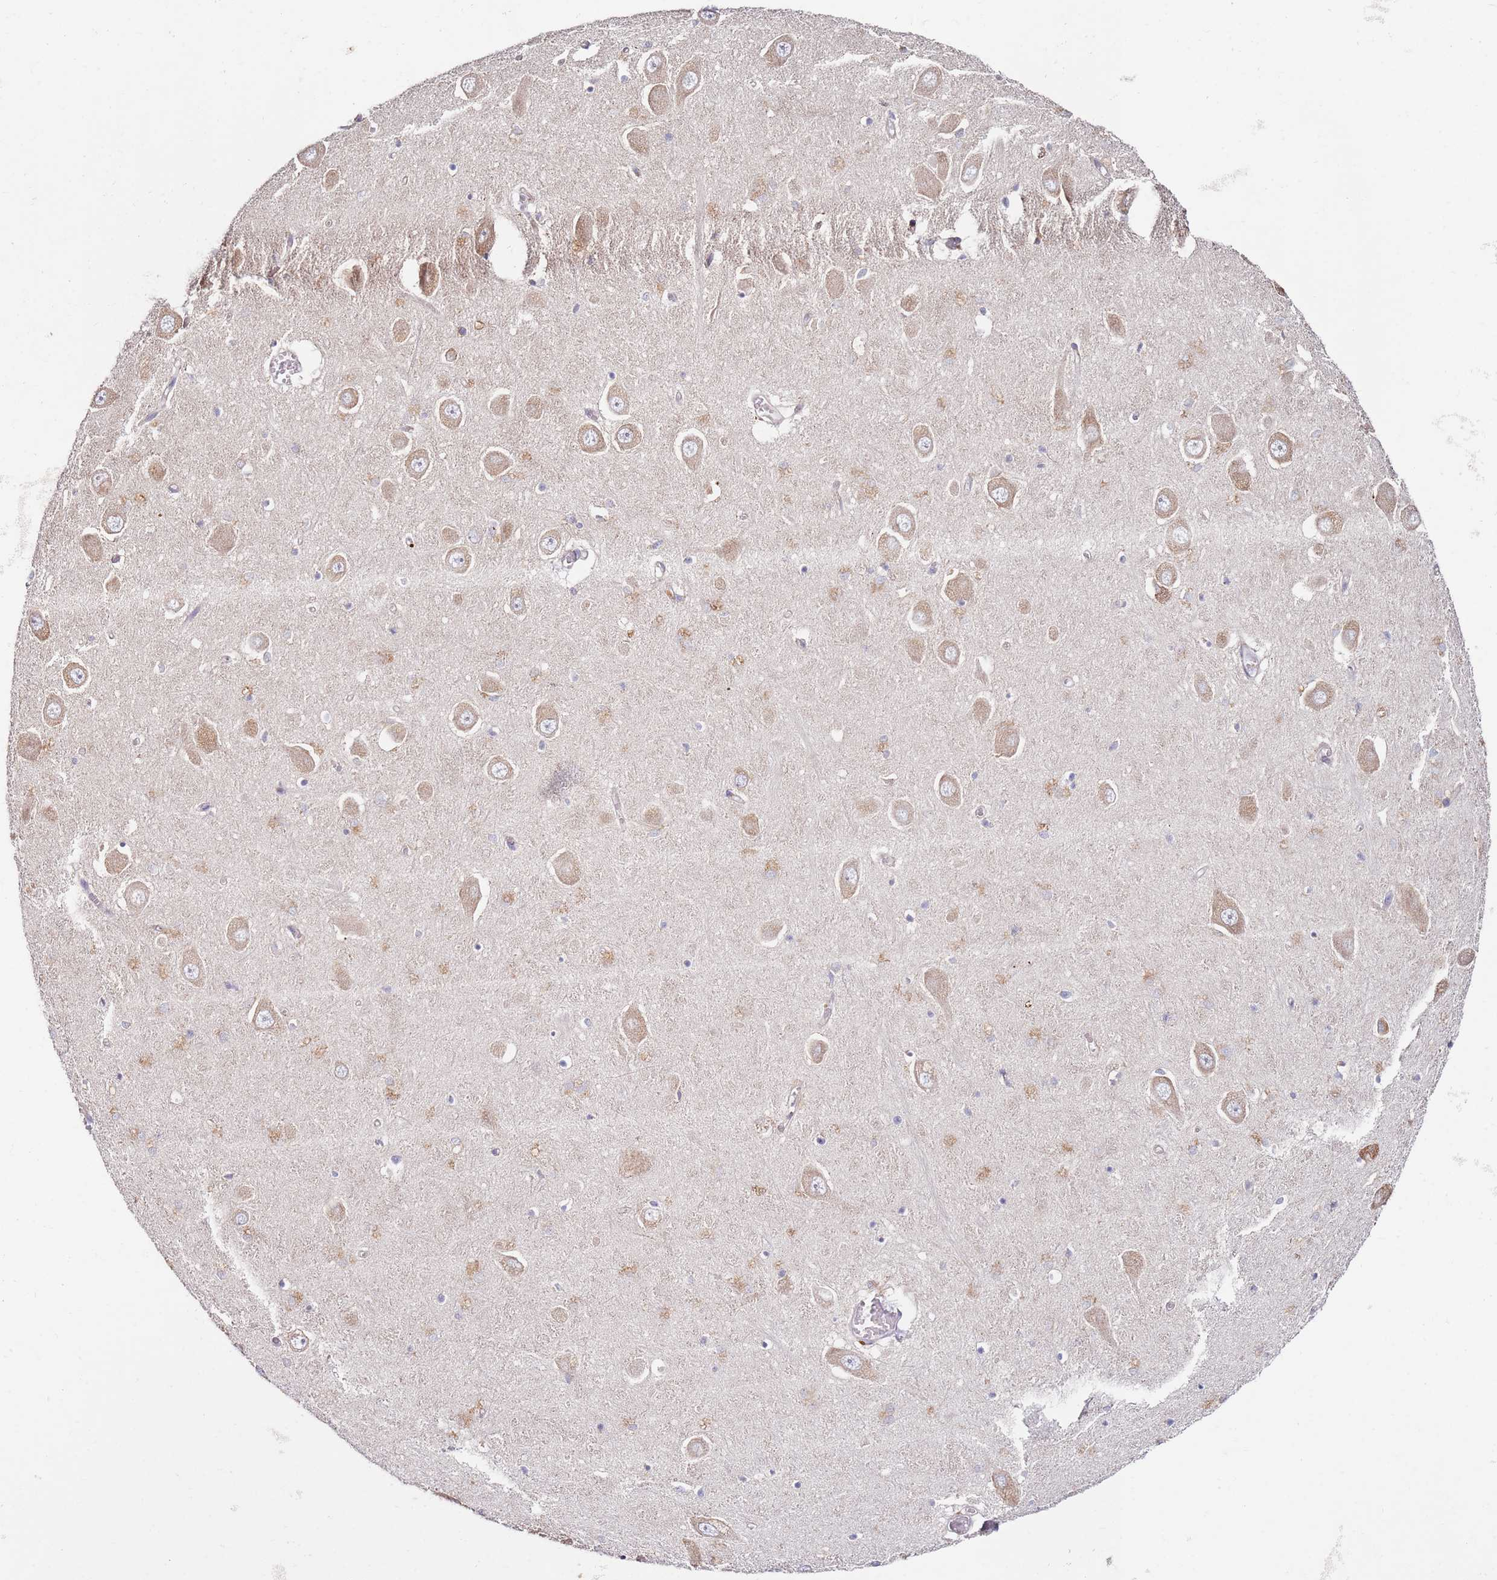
{"staining": {"intensity": "weak", "quantity": "<25%", "location": "cytoplasmic/membranous"}, "tissue": "hippocampus", "cell_type": "Glial cells", "image_type": "normal", "snomed": [{"axis": "morphology", "description": "Normal tissue, NOS"}, {"axis": "topography", "description": "Hippocampus"}], "caption": "Unremarkable hippocampus was stained to show a protein in brown. There is no significant positivity in glial cells. (DAB (3,3'-diaminobenzidine) immunohistochemistry (IHC) with hematoxylin counter stain).", "gene": "CNOT9", "patient": {"sex": "male", "age": 70}}